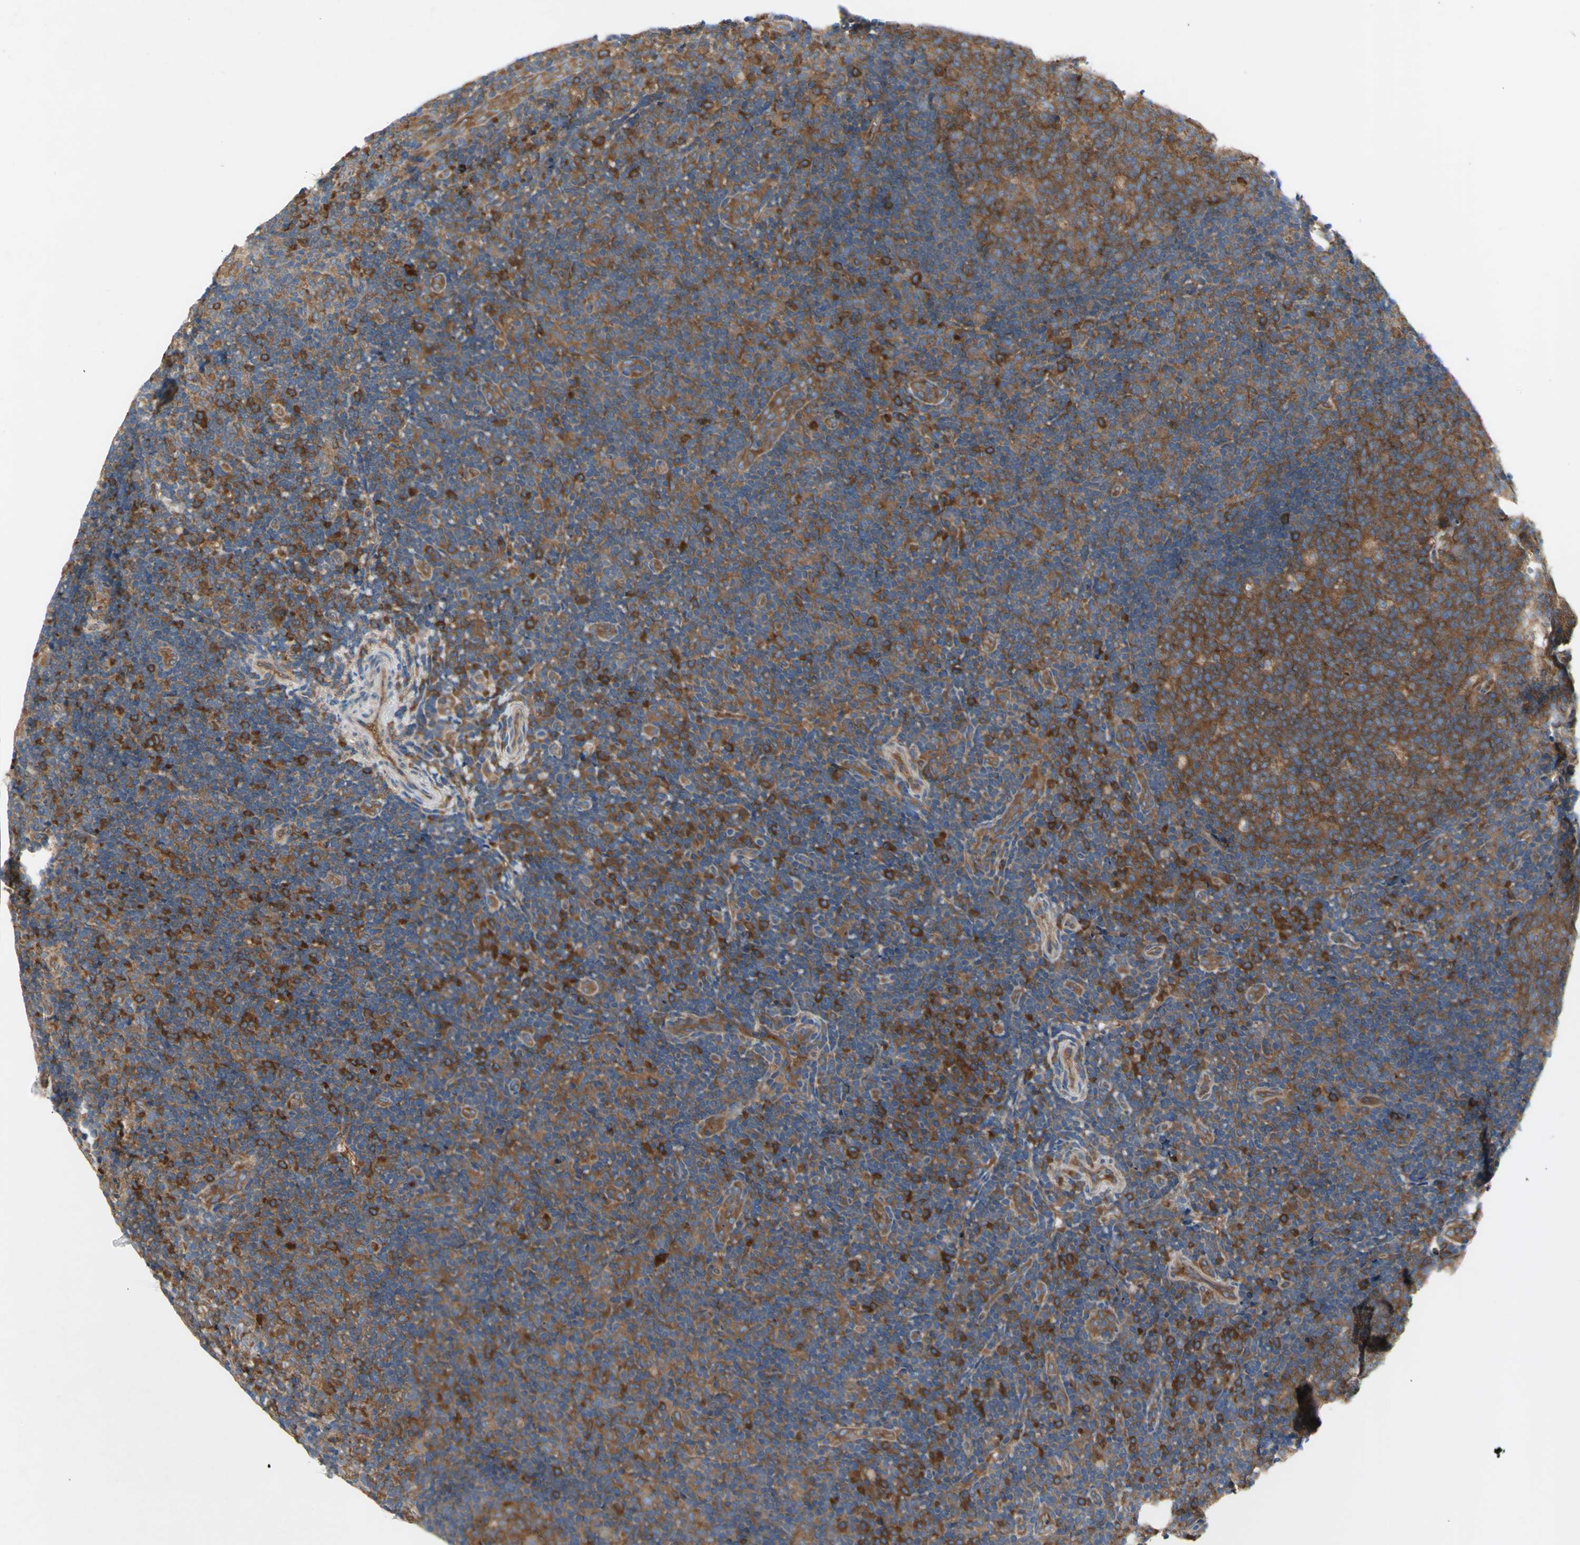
{"staining": {"intensity": "moderate", "quantity": ">75%", "location": "cytoplasmic/membranous"}, "tissue": "tonsil", "cell_type": "Germinal center cells", "image_type": "normal", "snomed": [{"axis": "morphology", "description": "Normal tissue, NOS"}, {"axis": "topography", "description": "Tonsil"}], "caption": "Immunohistochemical staining of benign tonsil shows >75% levels of moderate cytoplasmic/membranous protein positivity in about >75% of germinal center cells. The staining is performed using DAB (3,3'-diaminobenzidine) brown chromogen to label protein expression. The nuclei are counter-stained blue using hematoxylin.", "gene": "KLC1", "patient": {"sex": "female", "age": 40}}